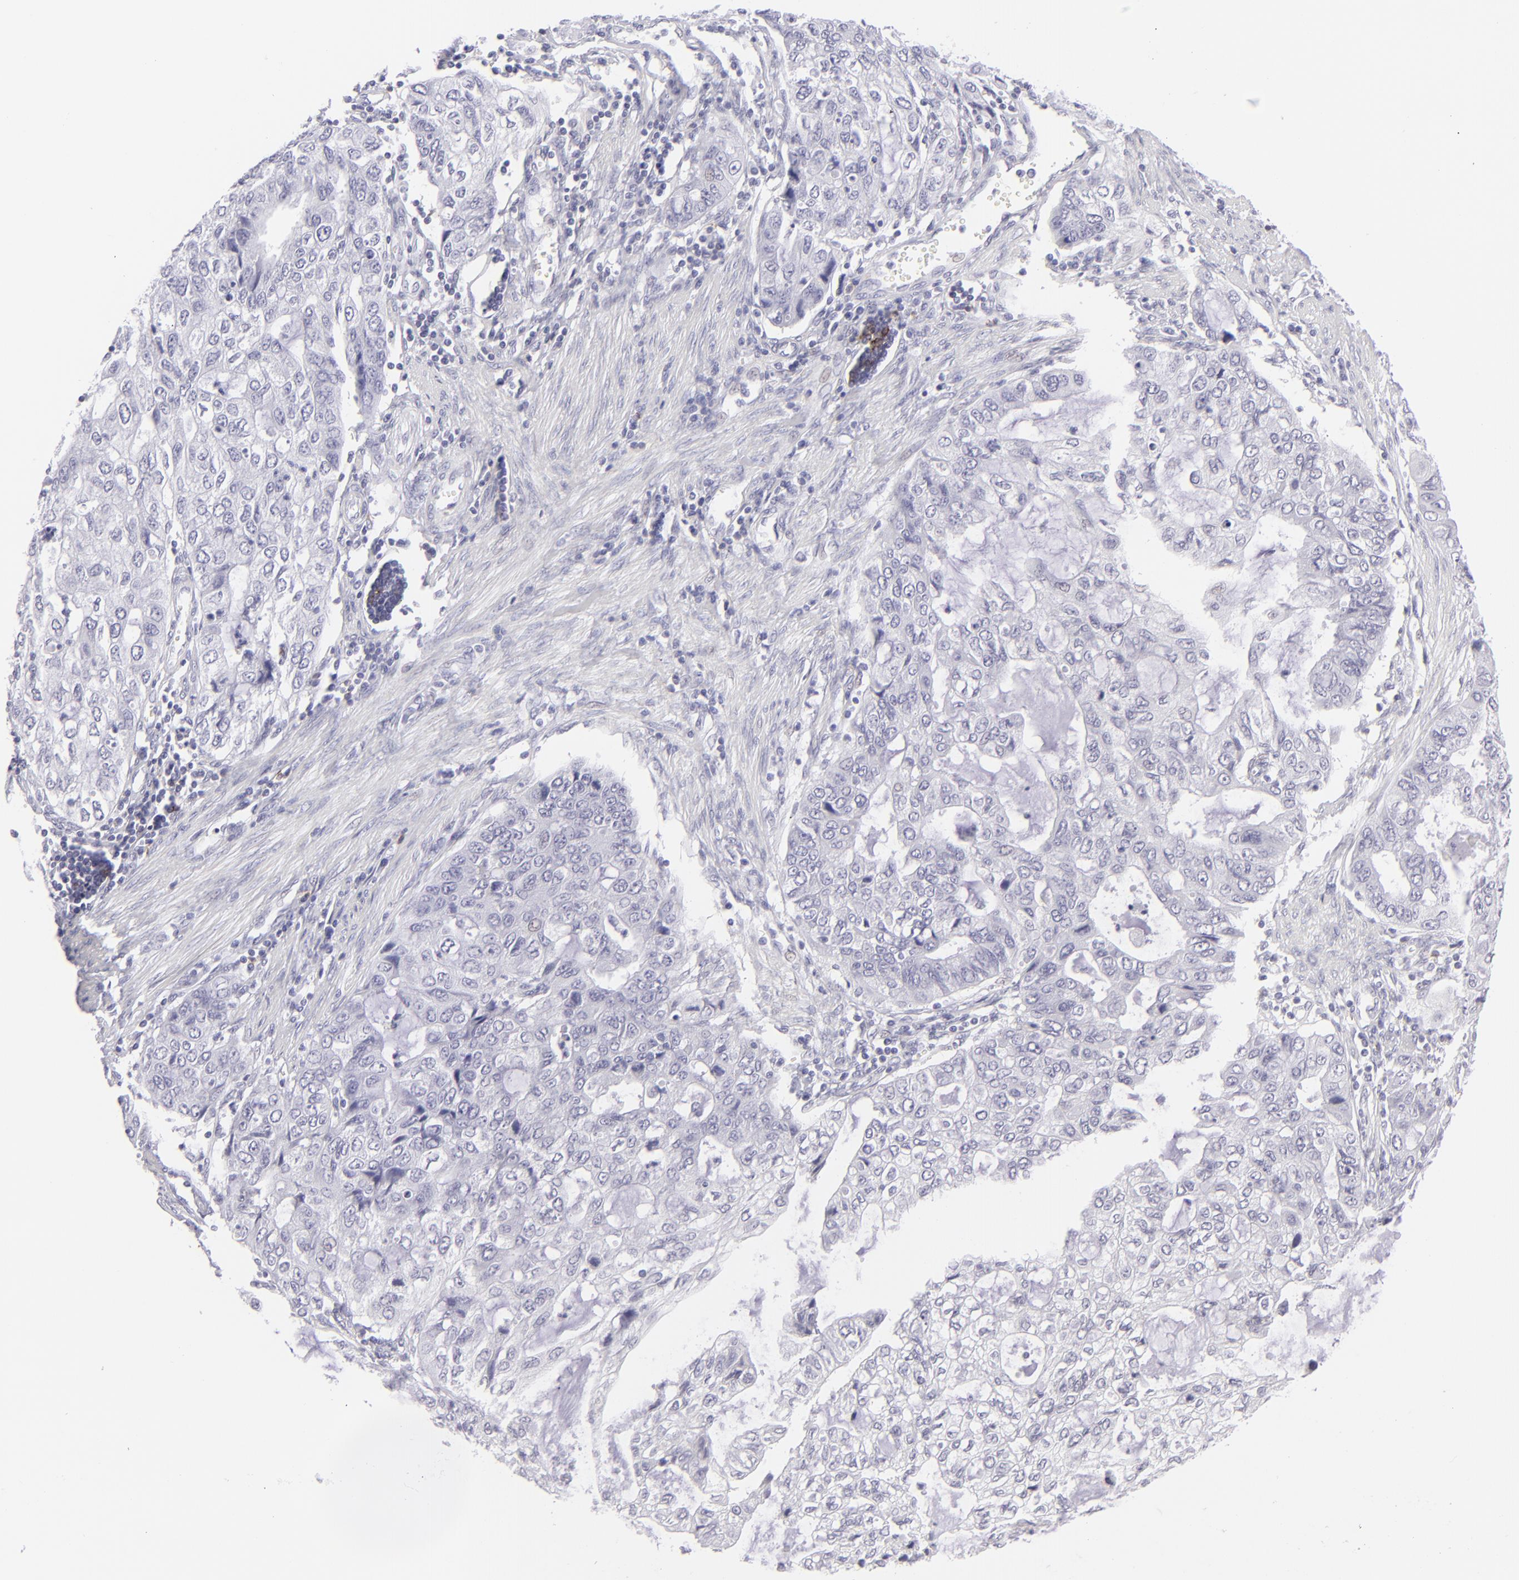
{"staining": {"intensity": "negative", "quantity": "none", "location": "none"}, "tissue": "stomach cancer", "cell_type": "Tumor cells", "image_type": "cancer", "snomed": [{"axis": "morphology", "description": "Adenocarcinoma, NOS"}, {"axis": "topography", "description": "Stomach, upper"}], "caption": "DAB immunohistochemical staining of stomach adenocarcinoma exhibits no significant staining in tumor cells.", "gene": "FCER2", "patient": {"sex": "female", "age": 52}}